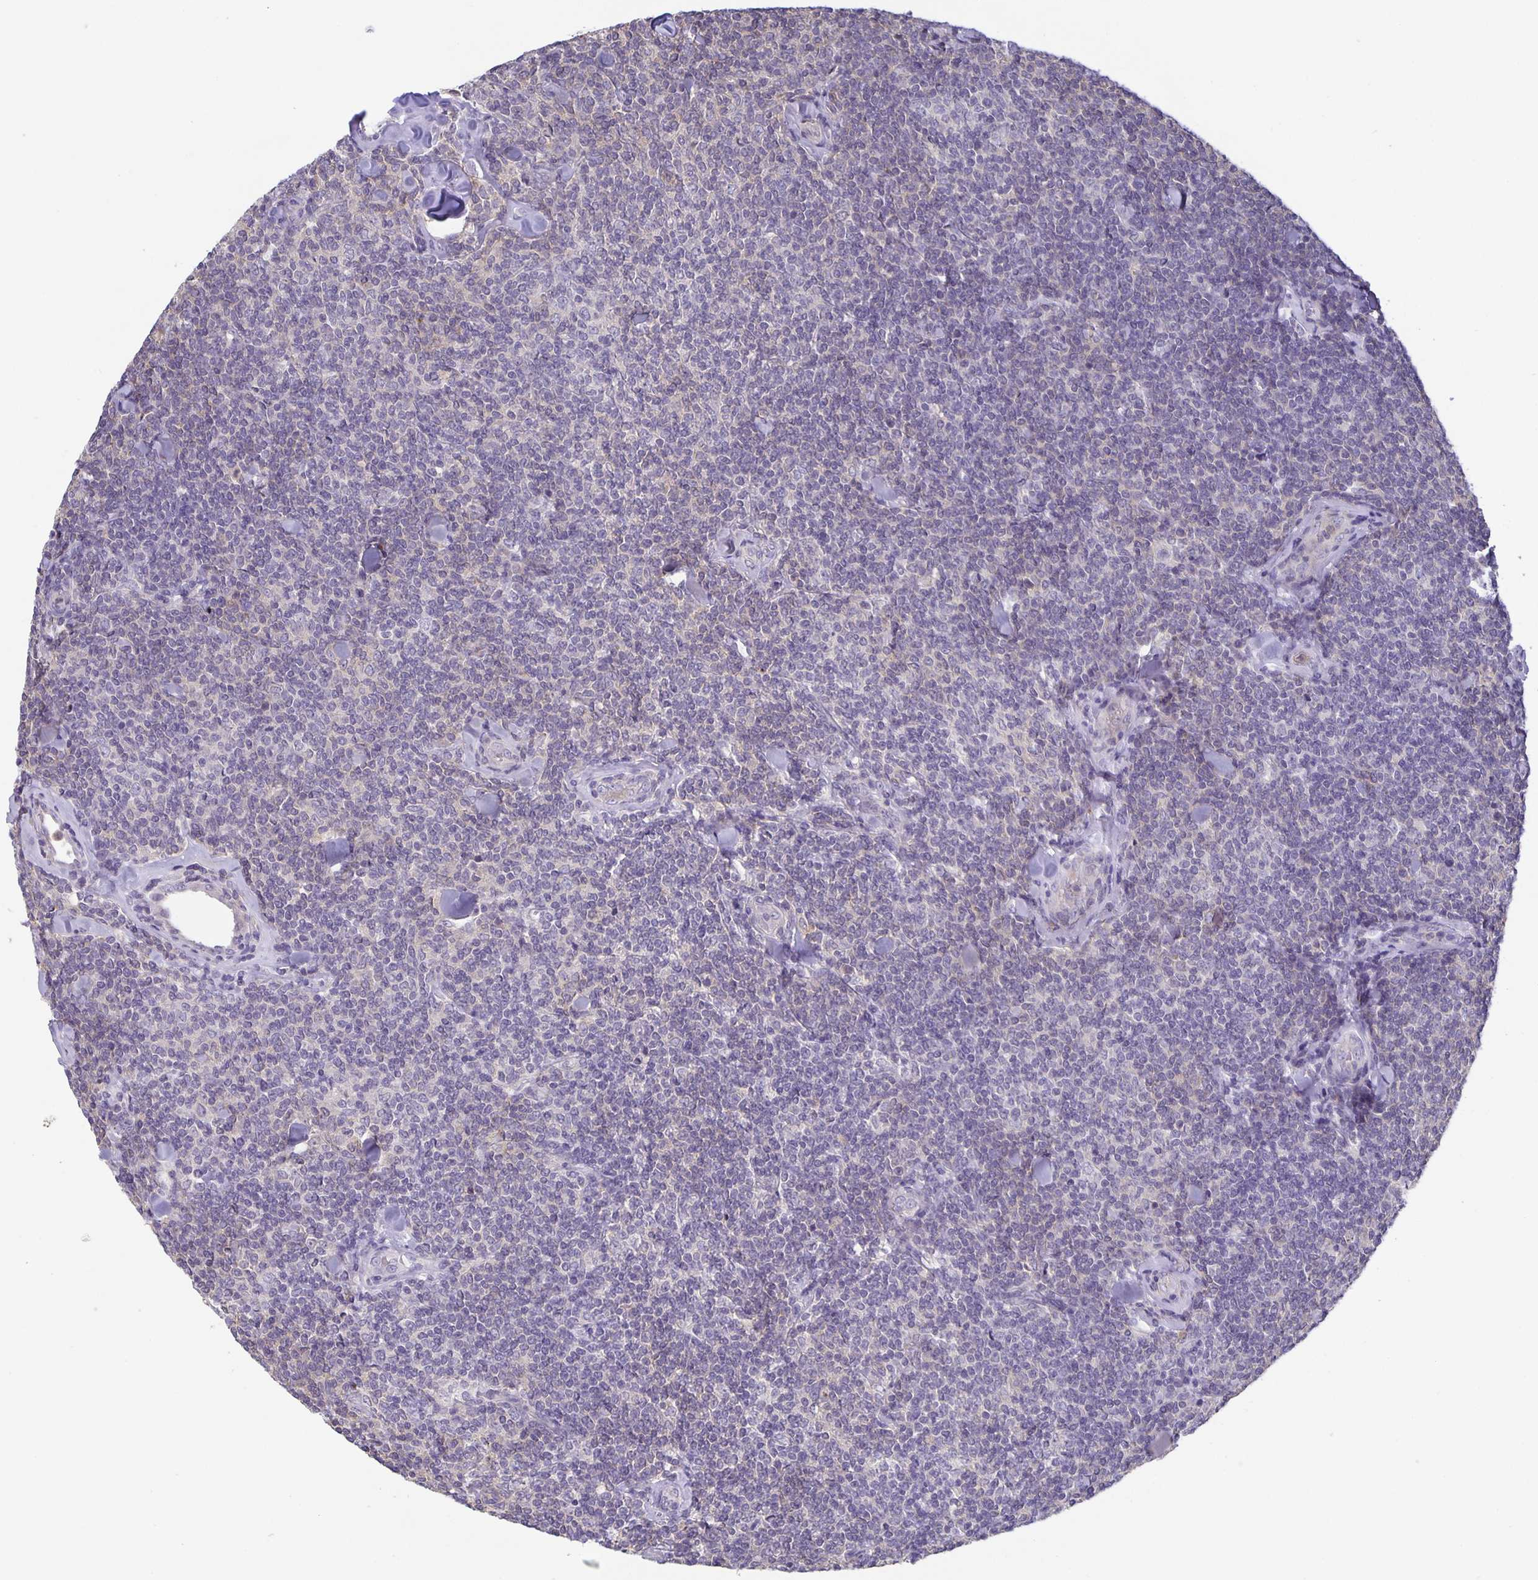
{"staining": {"intensity": "negative", "quantity": "none", "location": "none"}, "tissue": "lymphoma", "cell_type": "Tumor cells", "image_type": "cancer", "snomed": [{"axis": "morphology", "description": "Malignant lymphoma, non-Hodgkin's type, Low grade"}, {"axis": "topography", "description": "Lymph node"}], "caption": "DAB (3,3'-diaminobenzidine) immunohistochemical staining of human lymphoma reveals no significant expression in tumor cells.", "gene": "GDF15", "patient": {"sex": "female", "age": 56}}